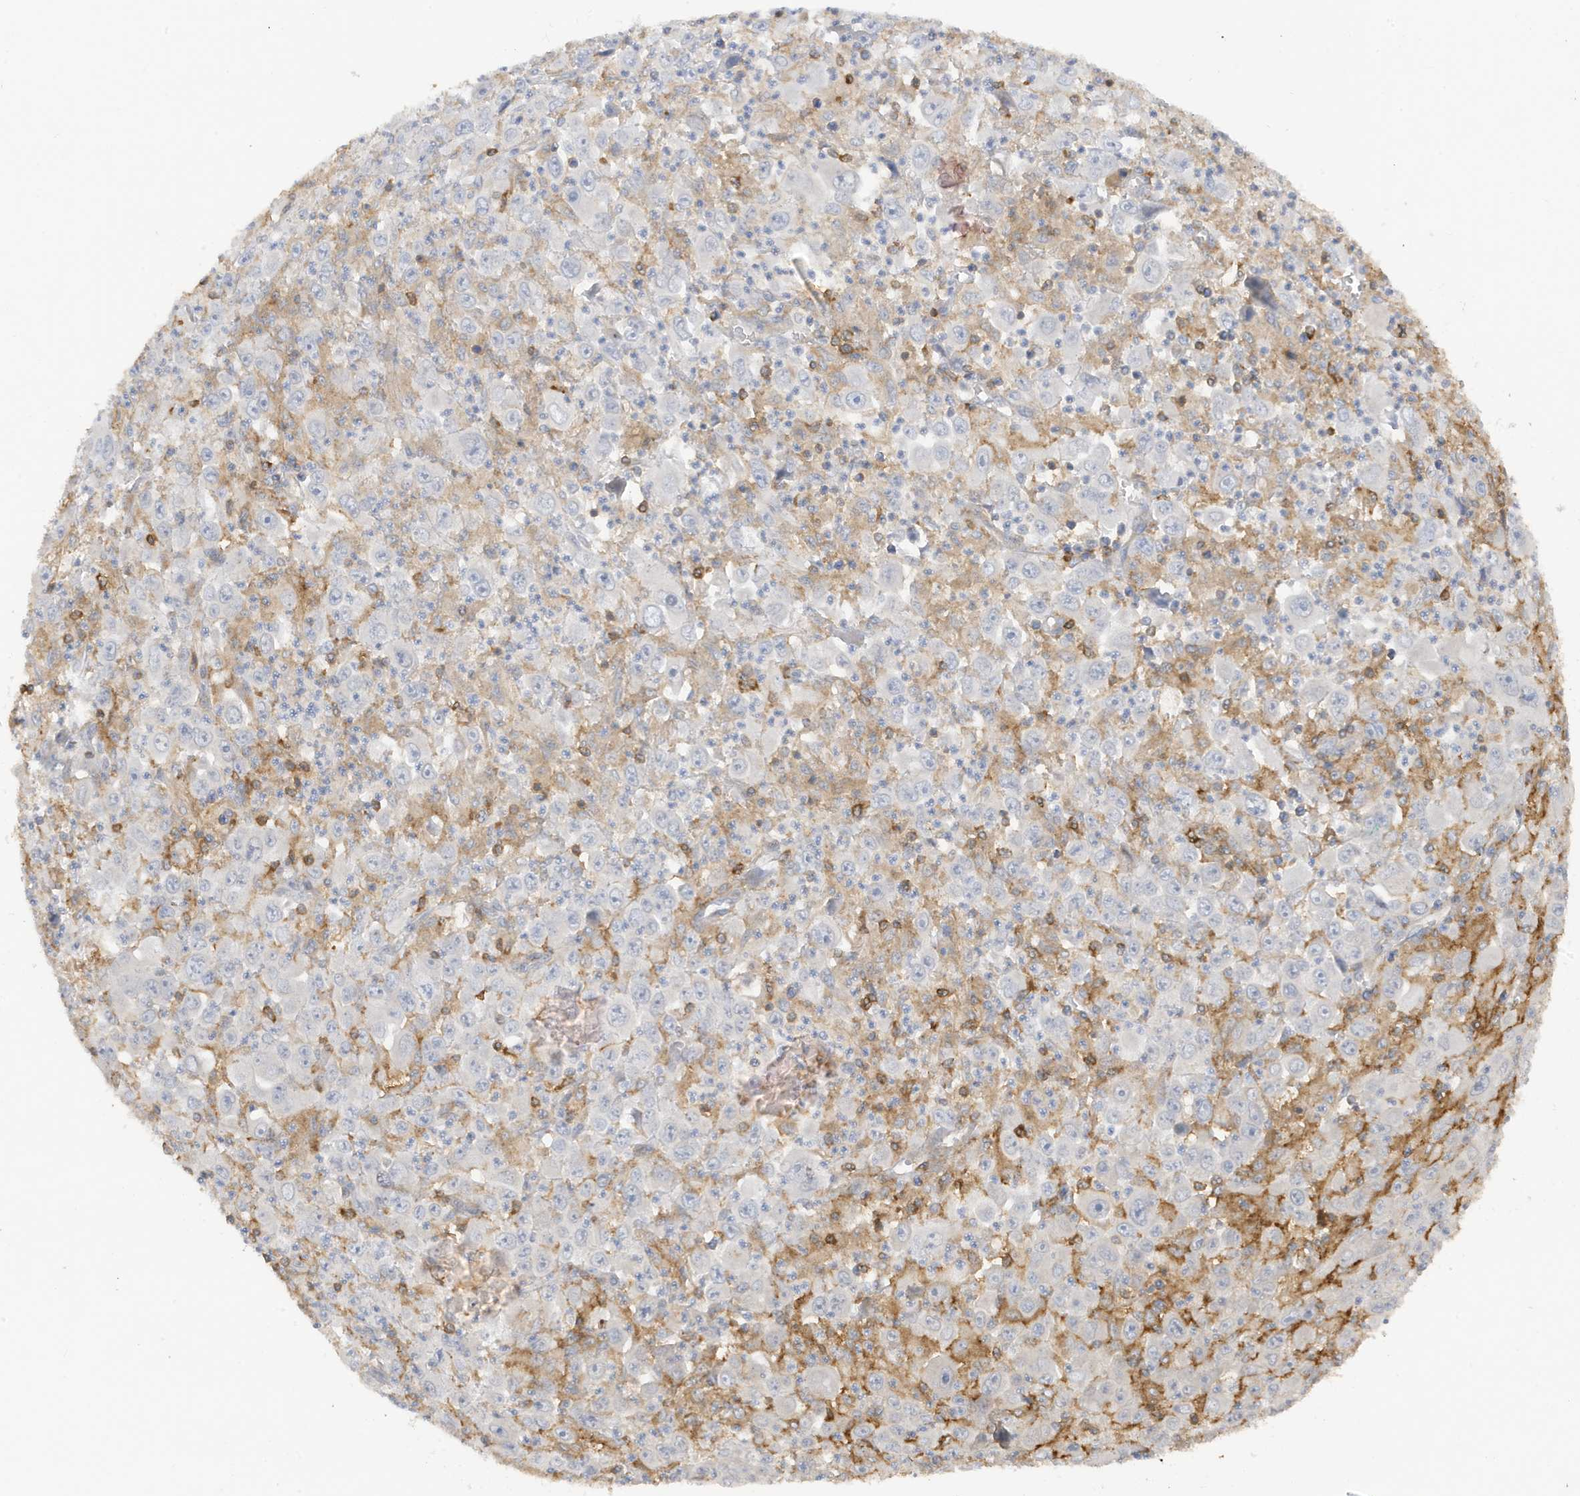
{"staining": {"intensity": "negative", "quantity": "none", "location": "none"}, "tissue": "melanoma", "cell_type": "Tumor cells", "image_type": "cancer", "snomed": [{"axis": "morphology", "description": "Malignant melanoma, Metastatic site"}, {"axis": "topography", "description": "Skin"}], "caption": "IHC micrograph of neoplastic tissue: human melanoma stained with DAB shows no significant protein staining in tumor cells.", "gene": "PHACTR2", "patient": {"sex": "female", "age": 56}}